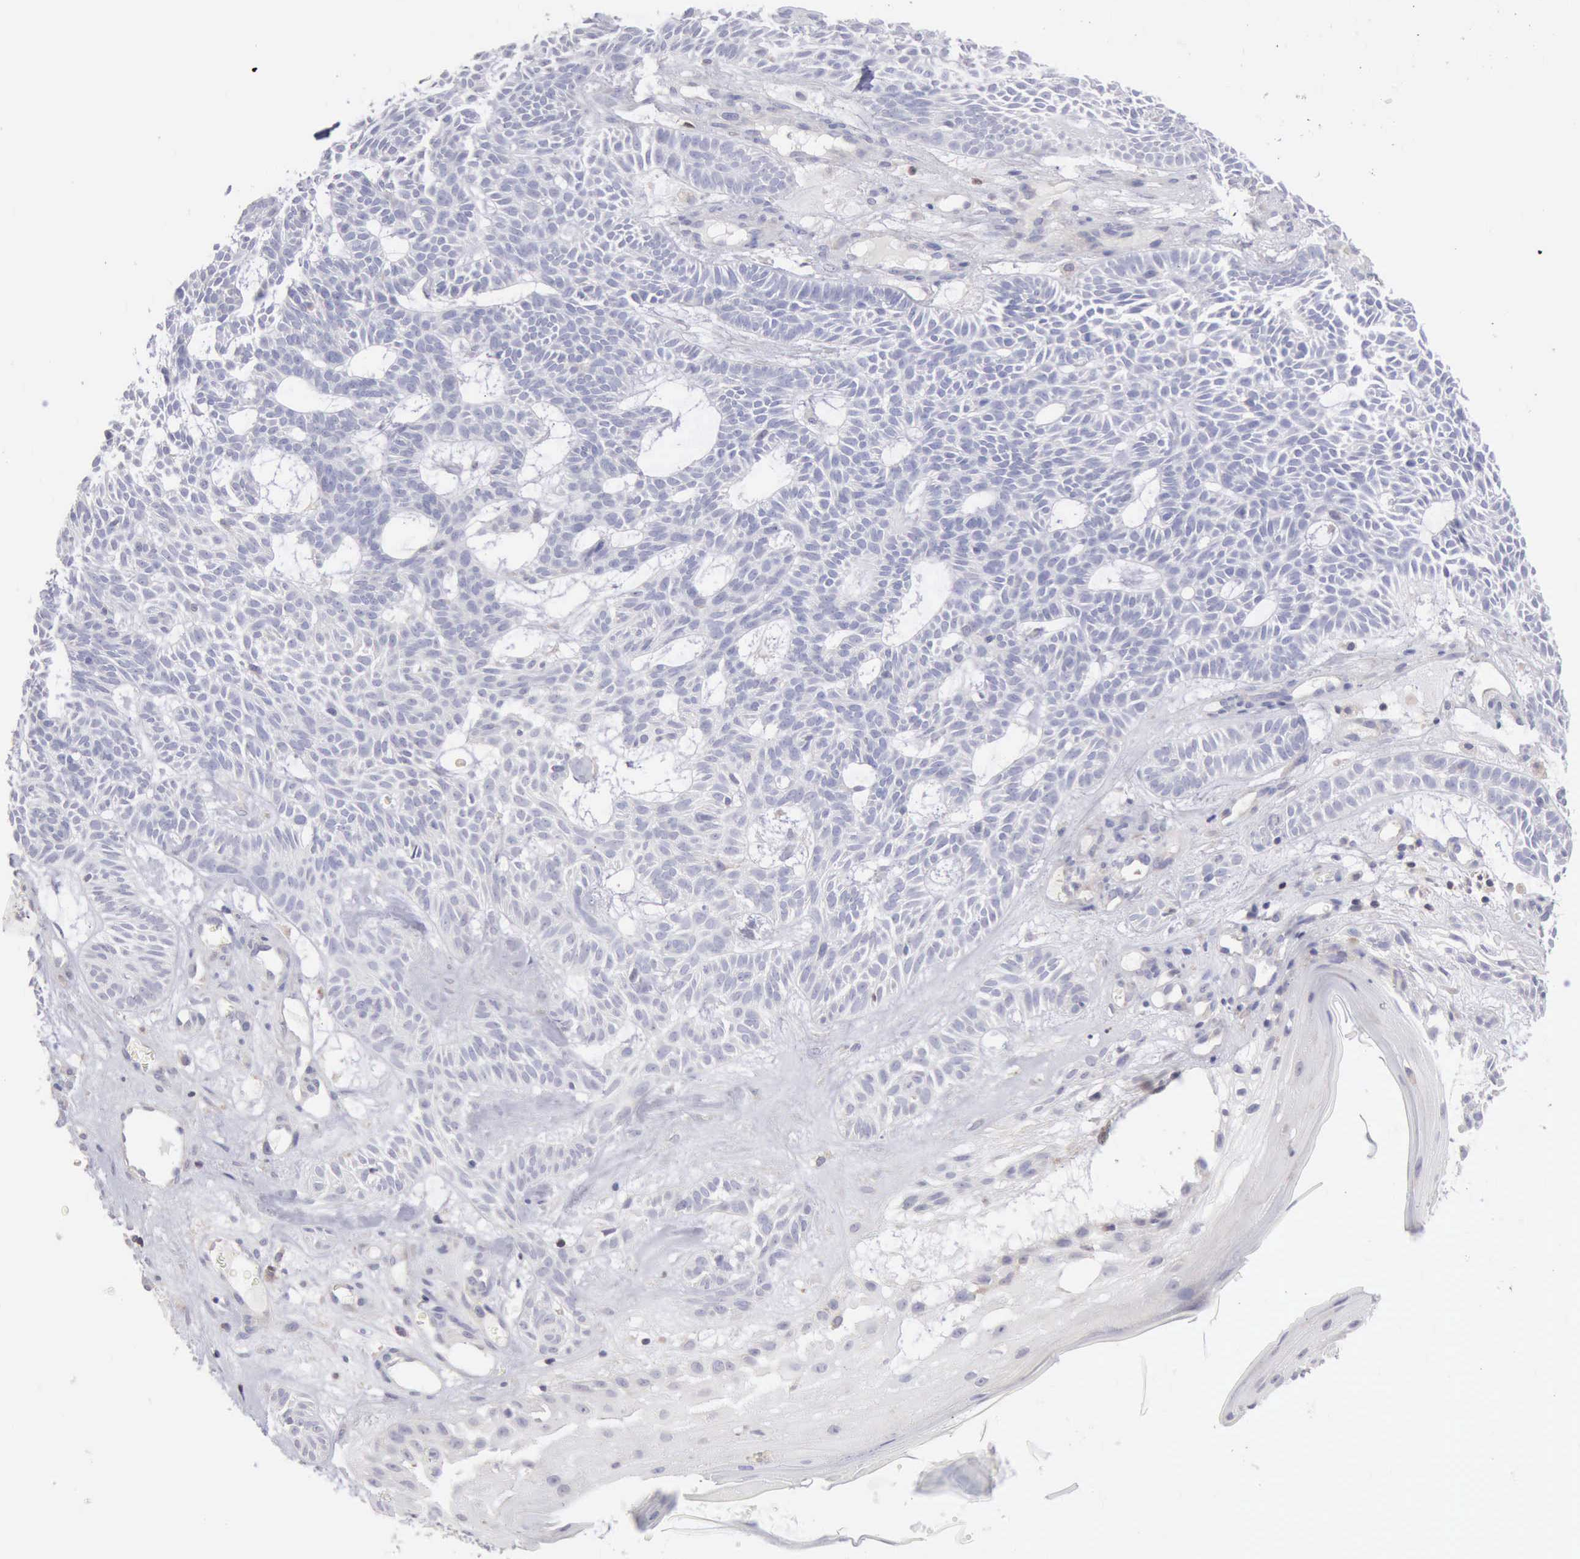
{"staining": {"intensity": "negative", "quantity": "none", "location": "none"}, "tissue": "skin cancer", "cell_type": "Tumor cells", "image_type": "cancer", "snomed": [{"axis": "morphology", "description": "Basal cell carcinoma"}, {"axis": "topography", "description": "Skin"}], "caption": "This is an immunohistochemistry (IHC) histopathology image of basal cell carcinoma (skin). There is no positivity in tumor cells.", "gene": "SASH3", "patient": {"sex": "male", "age": 75}}